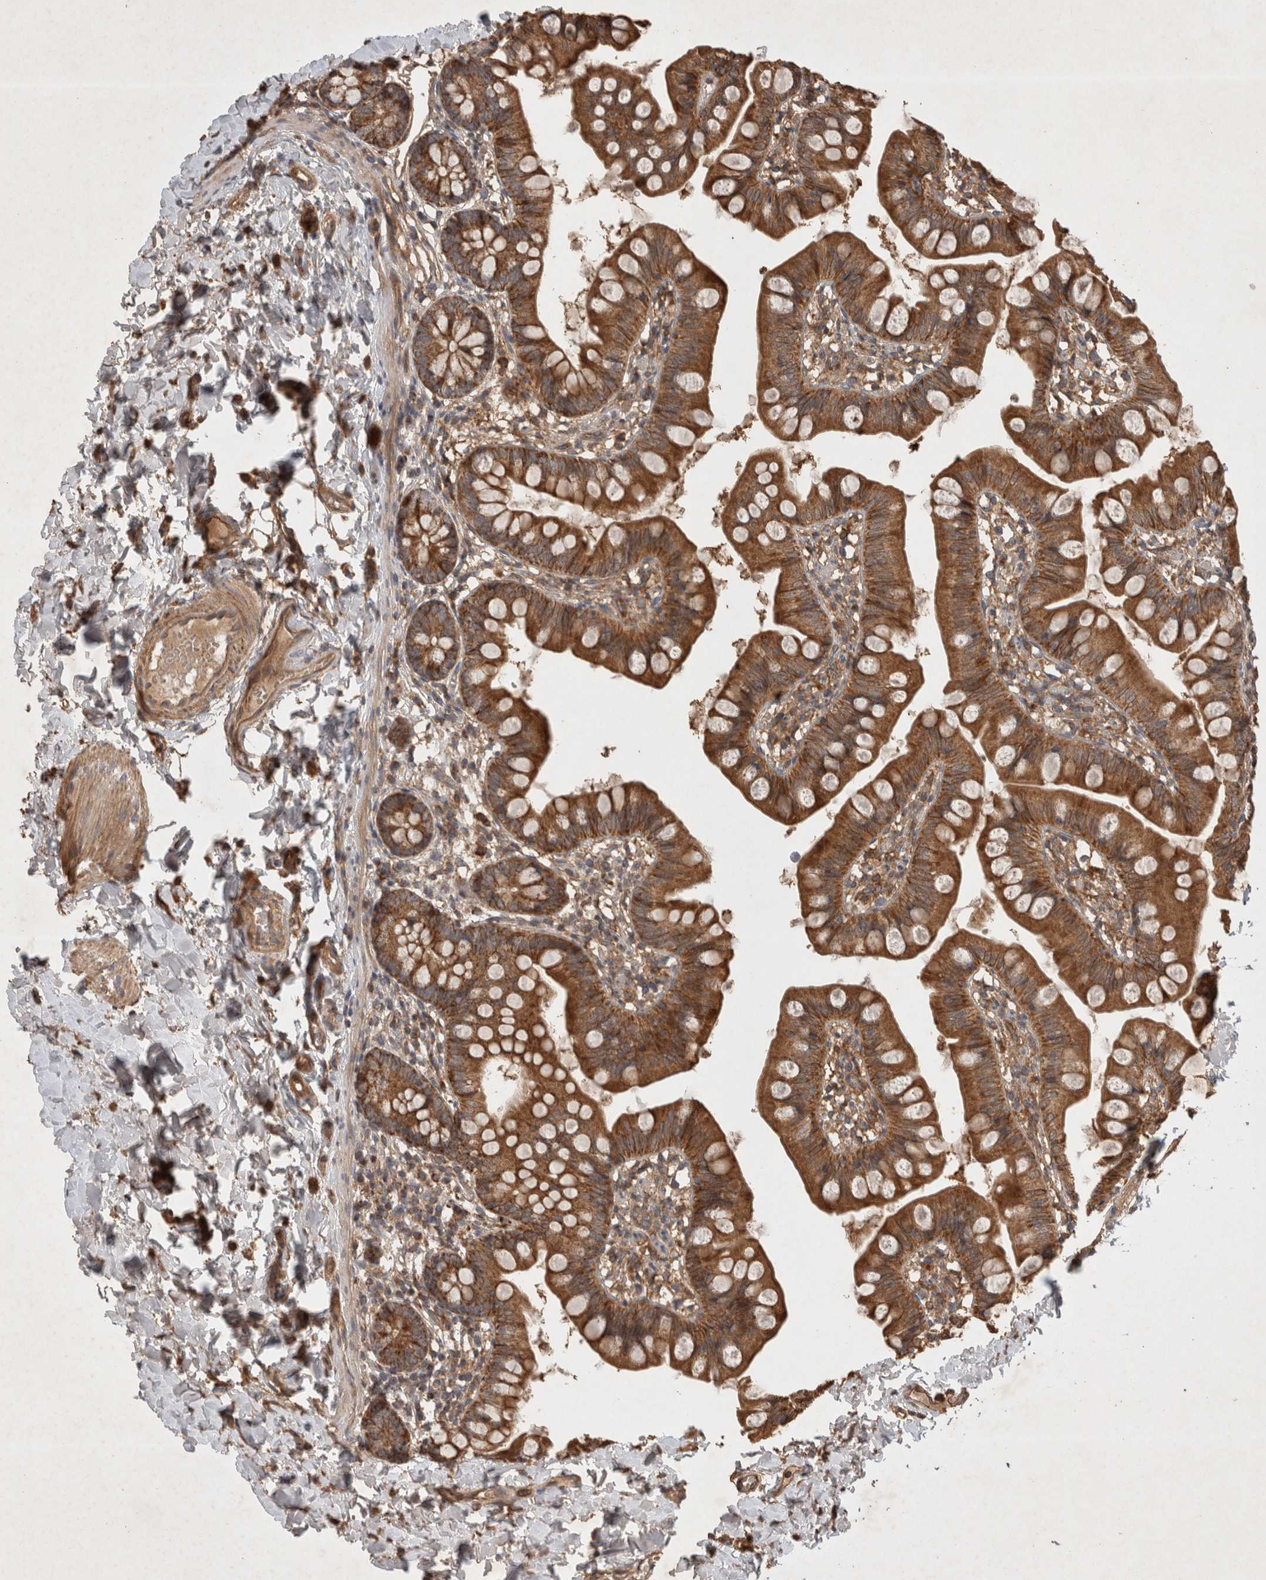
{"staining": {"intensity": "strong", "quantity": ">75%", "location": "cytoplasmic/membranous"}, "tissue": "small intestine", "cell_type": "Glandular cells", "image_type": "normal", "snomed": [{"axis": "morphology", "description": "Normal tissue, NOS"}, {"axis": "topography", "description": "Small intestine"}], "caption": "The image displays staining of normal small intestine, revealing strong cytoplasmic/membranous protein positivity (brown color) within glandular cells.", "gene": "SERAC1", "patient": {"sex": "male", "age": 7}}